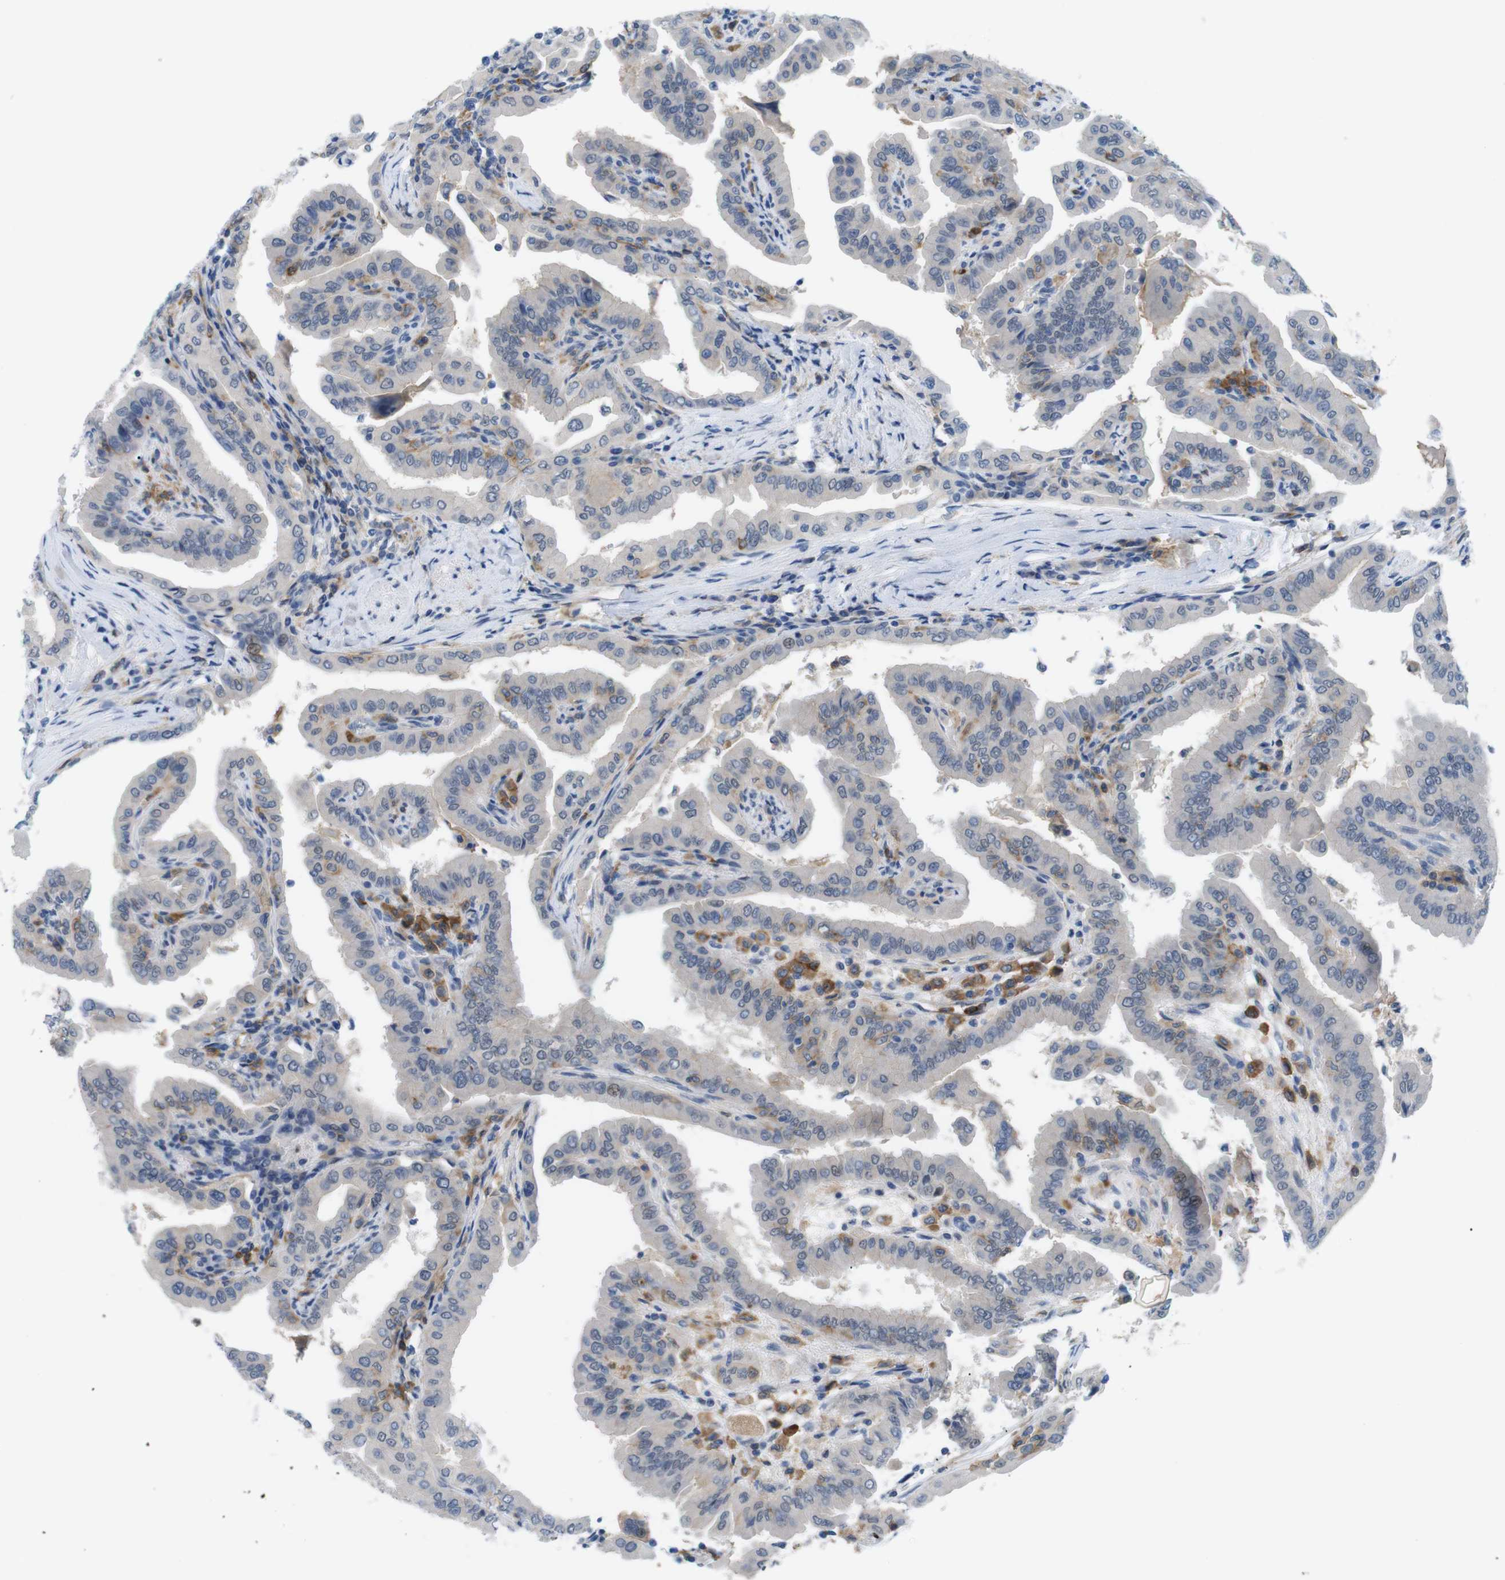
{"staining": {"intensity": "negative", "quantity": "none", "location": "none"}, "tissue": "thyroid cancer", "cell_type": "Tumor cells", "image_type": "cancer", "snomed": [{"axis": "morphology", "description": "Papillary adenocarcinoma, NOS"}, {"axis": "topography", "description": "Thyroid gland"}], "caption": "This is an IHC photomicrograph of human thyroid cancer (papillary adenocarcinoma). There is no expression in tumor cells.", "gene": "CD300C", "patient": {"sex": "male", "age": 33}}